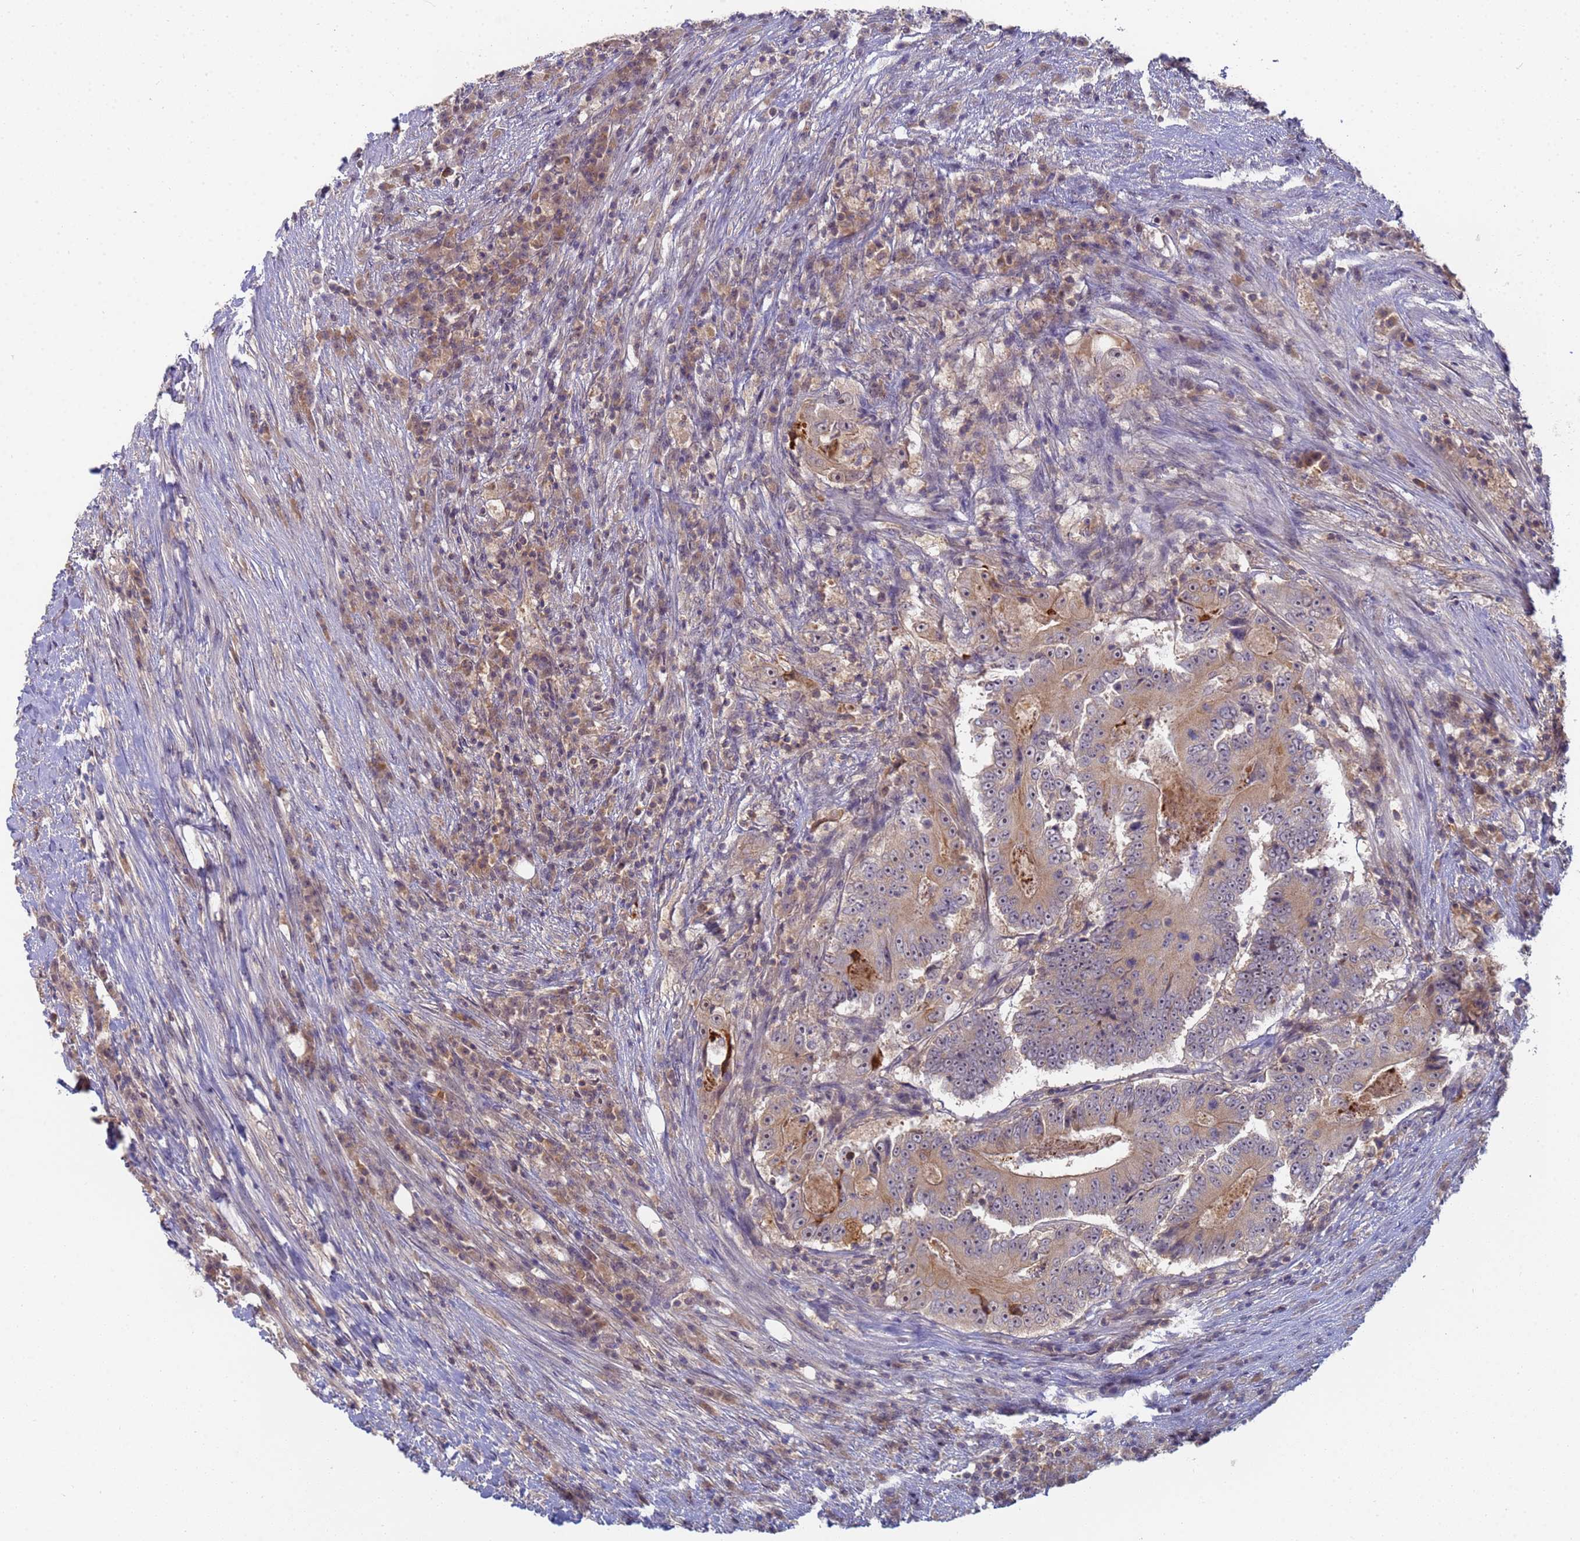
{"staining": {"intensity": "weak", "quantity": ">75%", "location": "cytoplasmic/membranous"}, "tissue": "colorectal cancer", "cell_type": "Tumor cells", "image_type": "cancer", "snomed": [{"axis": "morphology", "description": "Adenocarcinoma, NOS"}, {"axis": "topography", "description": "Colon"}], "caption": "Colorectal cancer stained with DAB (3,3'-diaminobenzidine) IHC shows low levels of weak cytoplasmic/membranous staining in approximately >75% of tumor cells.", "gene": "SHARPIN", "patient": {"sex": "male", "age": 83}}